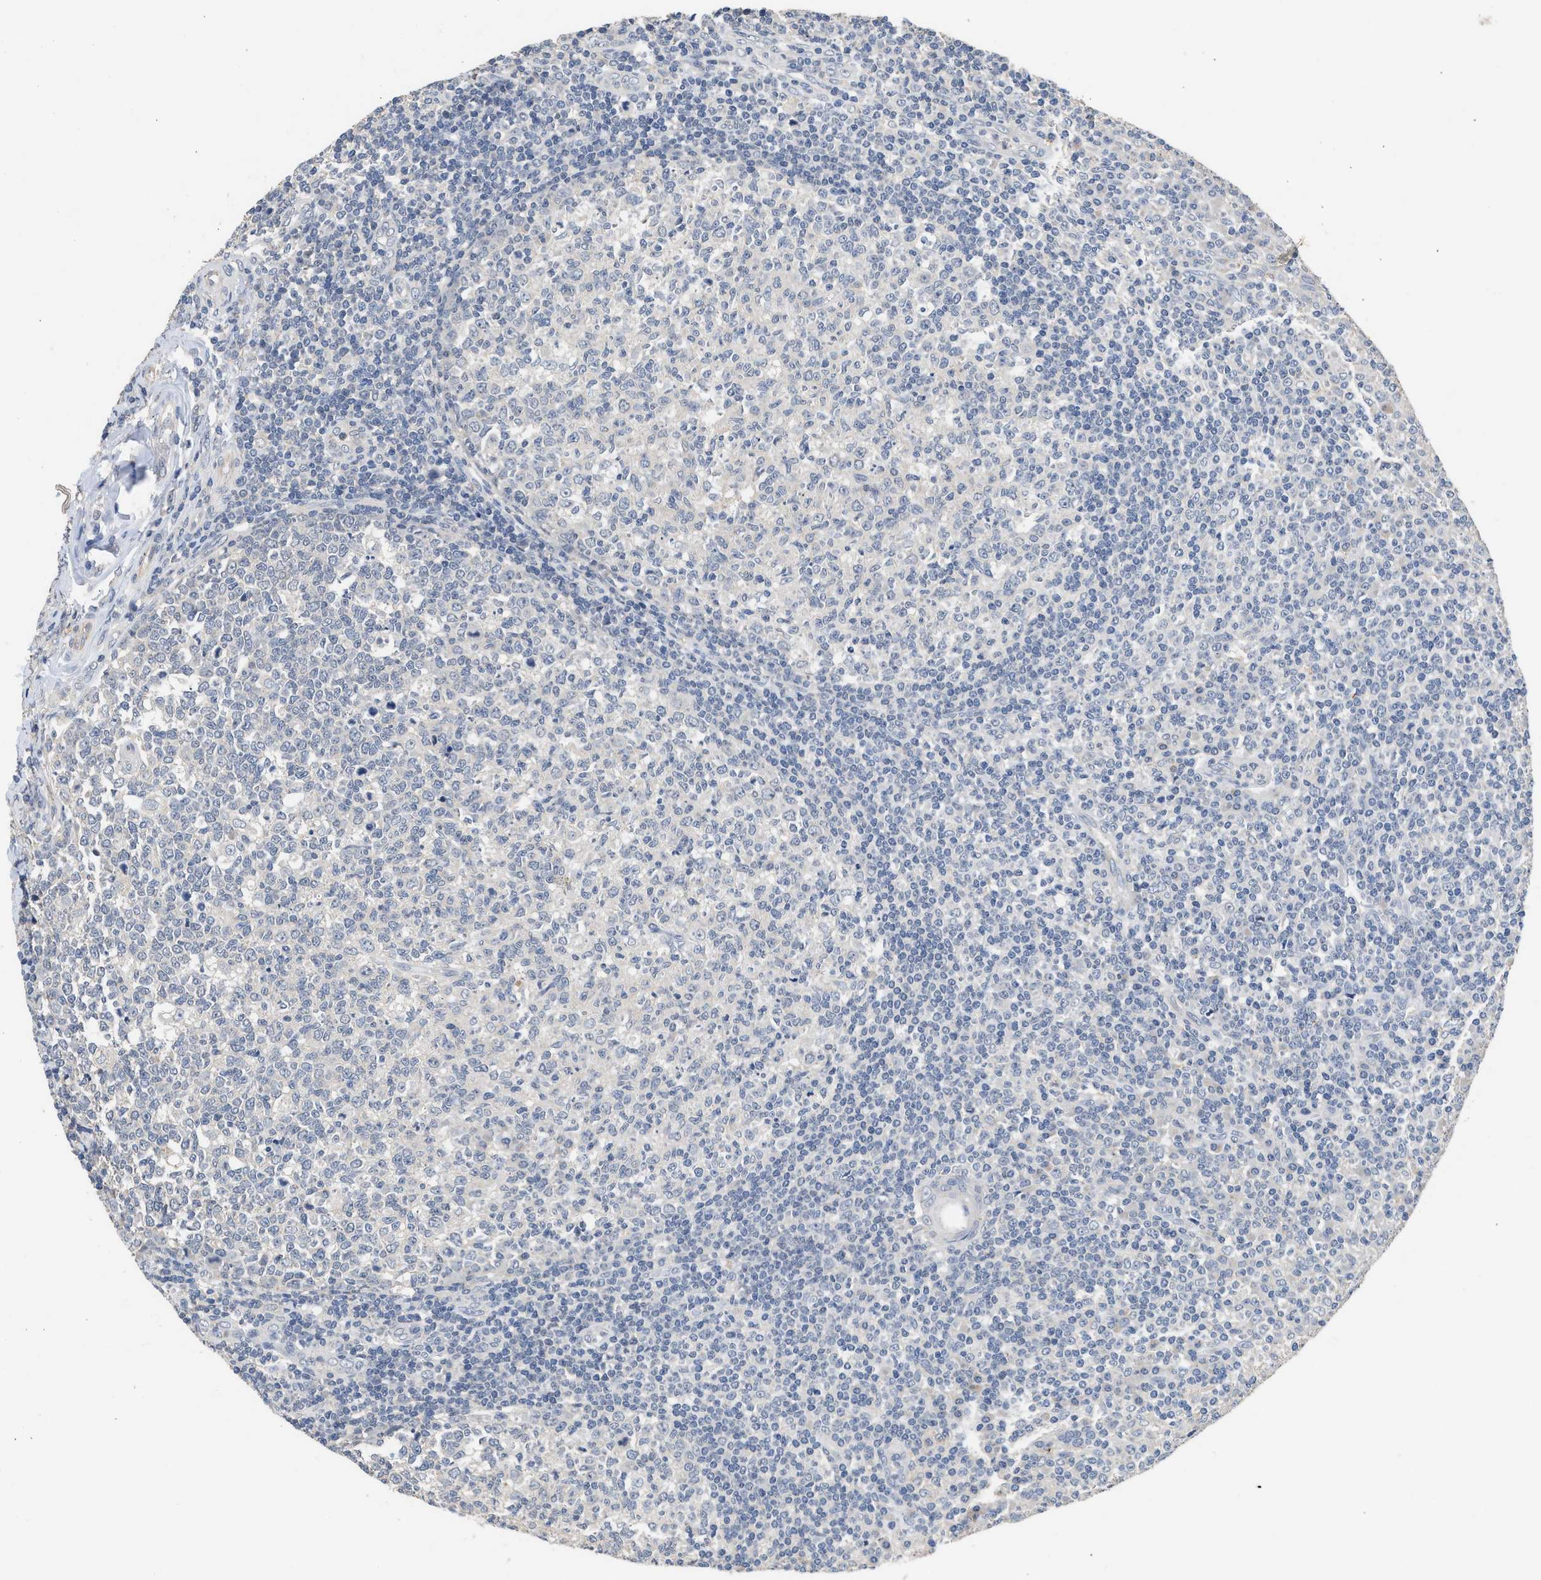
{"staining": {"intensity": "negative", "quantity": "none", "location": "none"}, "tissue": "tonsil", "cell_type": "Germinal center cells", "image_type": "normal", "snomed": [{"axis": "morphology", "description": "Normal tissue, NOS"}, {"axis": "topography", "description": "Tonsil"}], "caption": "An IHC histopathology image of unremarkable tonsil is shown. There is no staining in germinal center cells of tonsil. (DAB IHC visualized using brightfield microscopy, high magnification).", "gene": "CSF3R", "patient": {"sex": "female", "age": 19}}